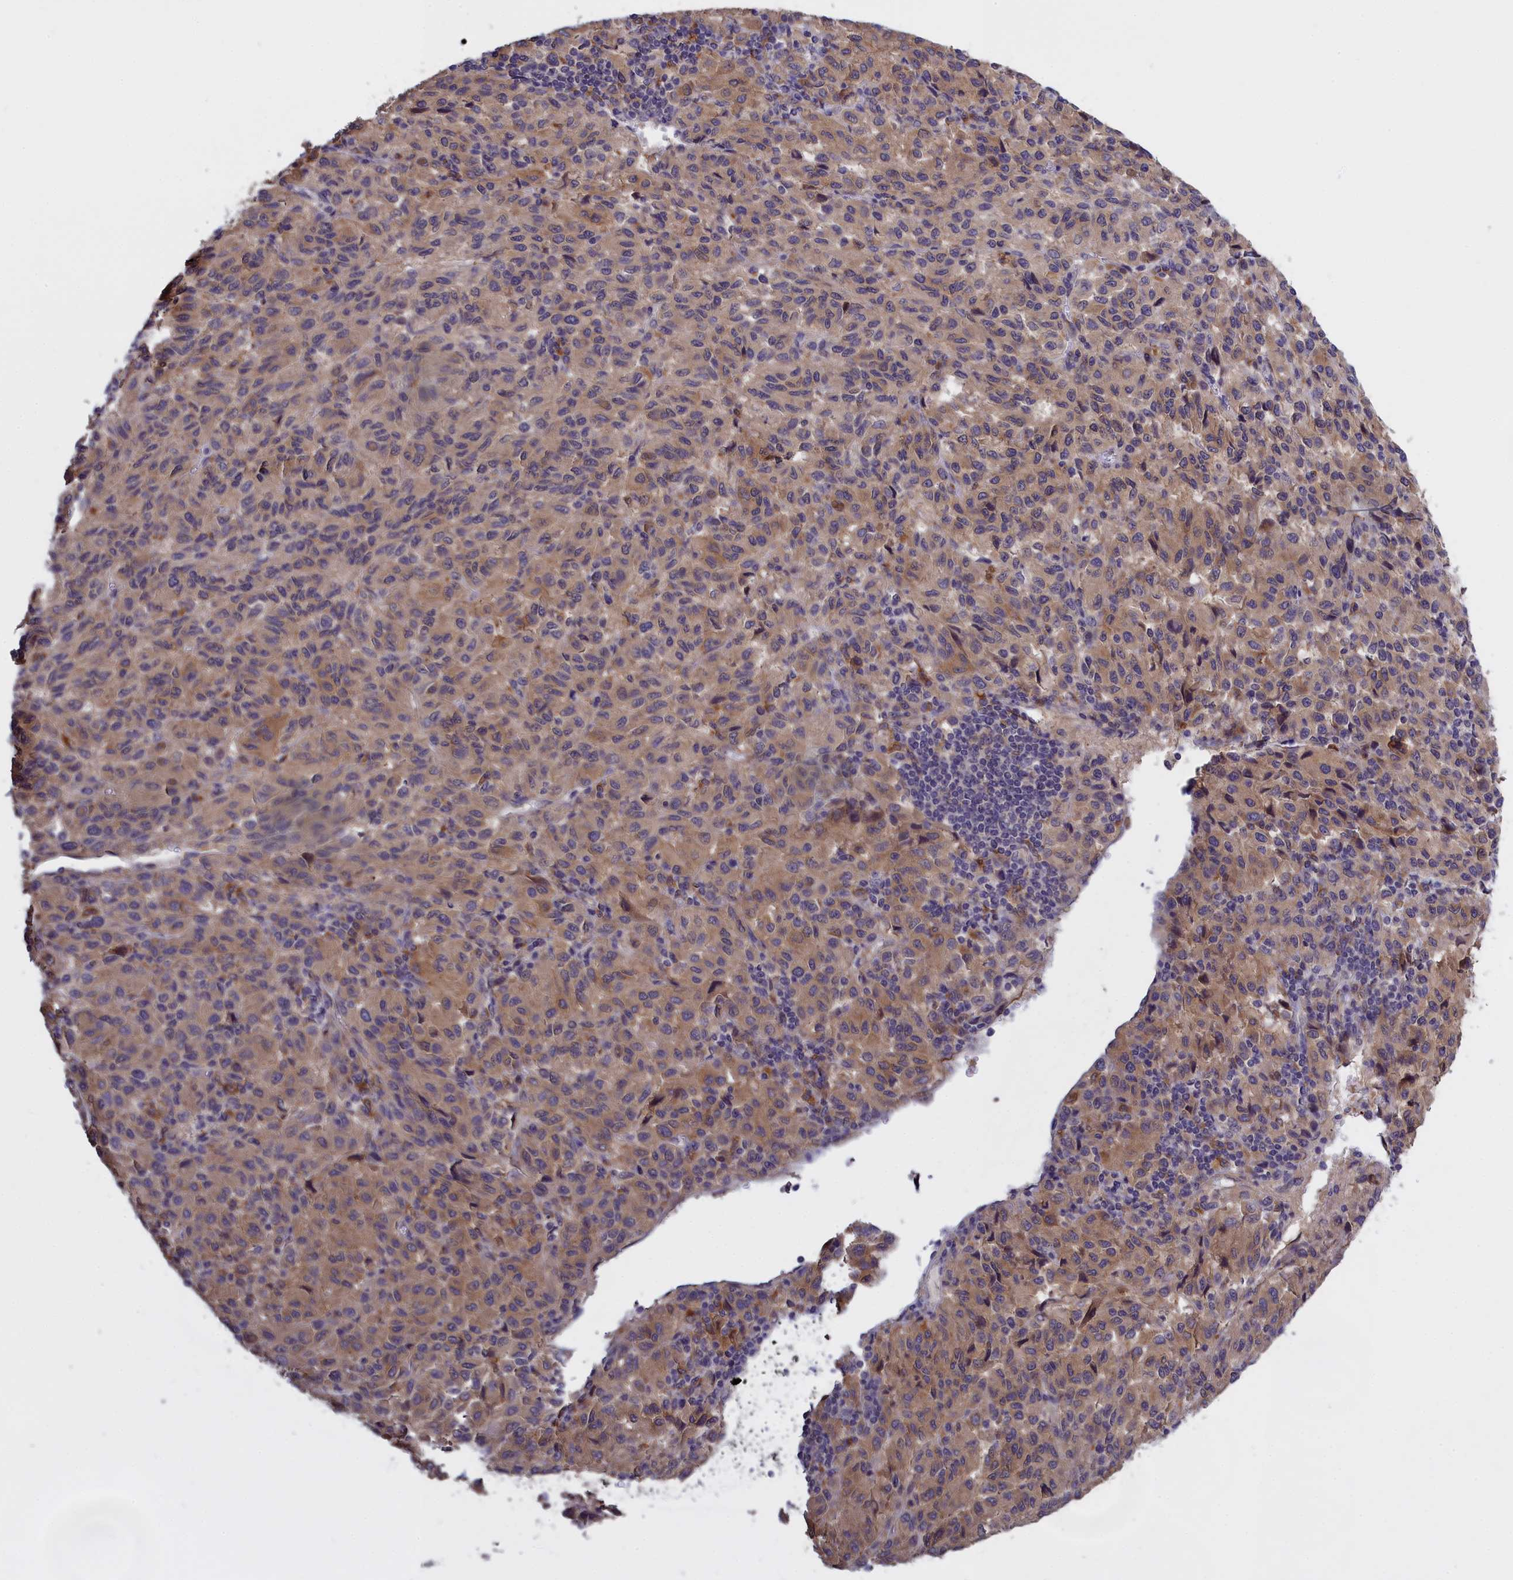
{"staining": {"intensity": "weak", "quantity": "<25%", "location": "cytoplasmic/membranous"}, "tissue": "melanoma", "cell_type": "Tumor cells", "image_type": "cancer", "snomed": [{"axis": "morphology", "description": "Malignant melanoma, Metastatic site"}, {"axis": "topography", "description": "Lung"}], "caption": "DAB (3,3'-diaminobenzidine) immunohistochemical staining of human malignant melanoma (metastatic site) exhibits no significant staining in tumor cells.", "gene": "COL19A1", "patient": {"sex": "male", "age": 64}}